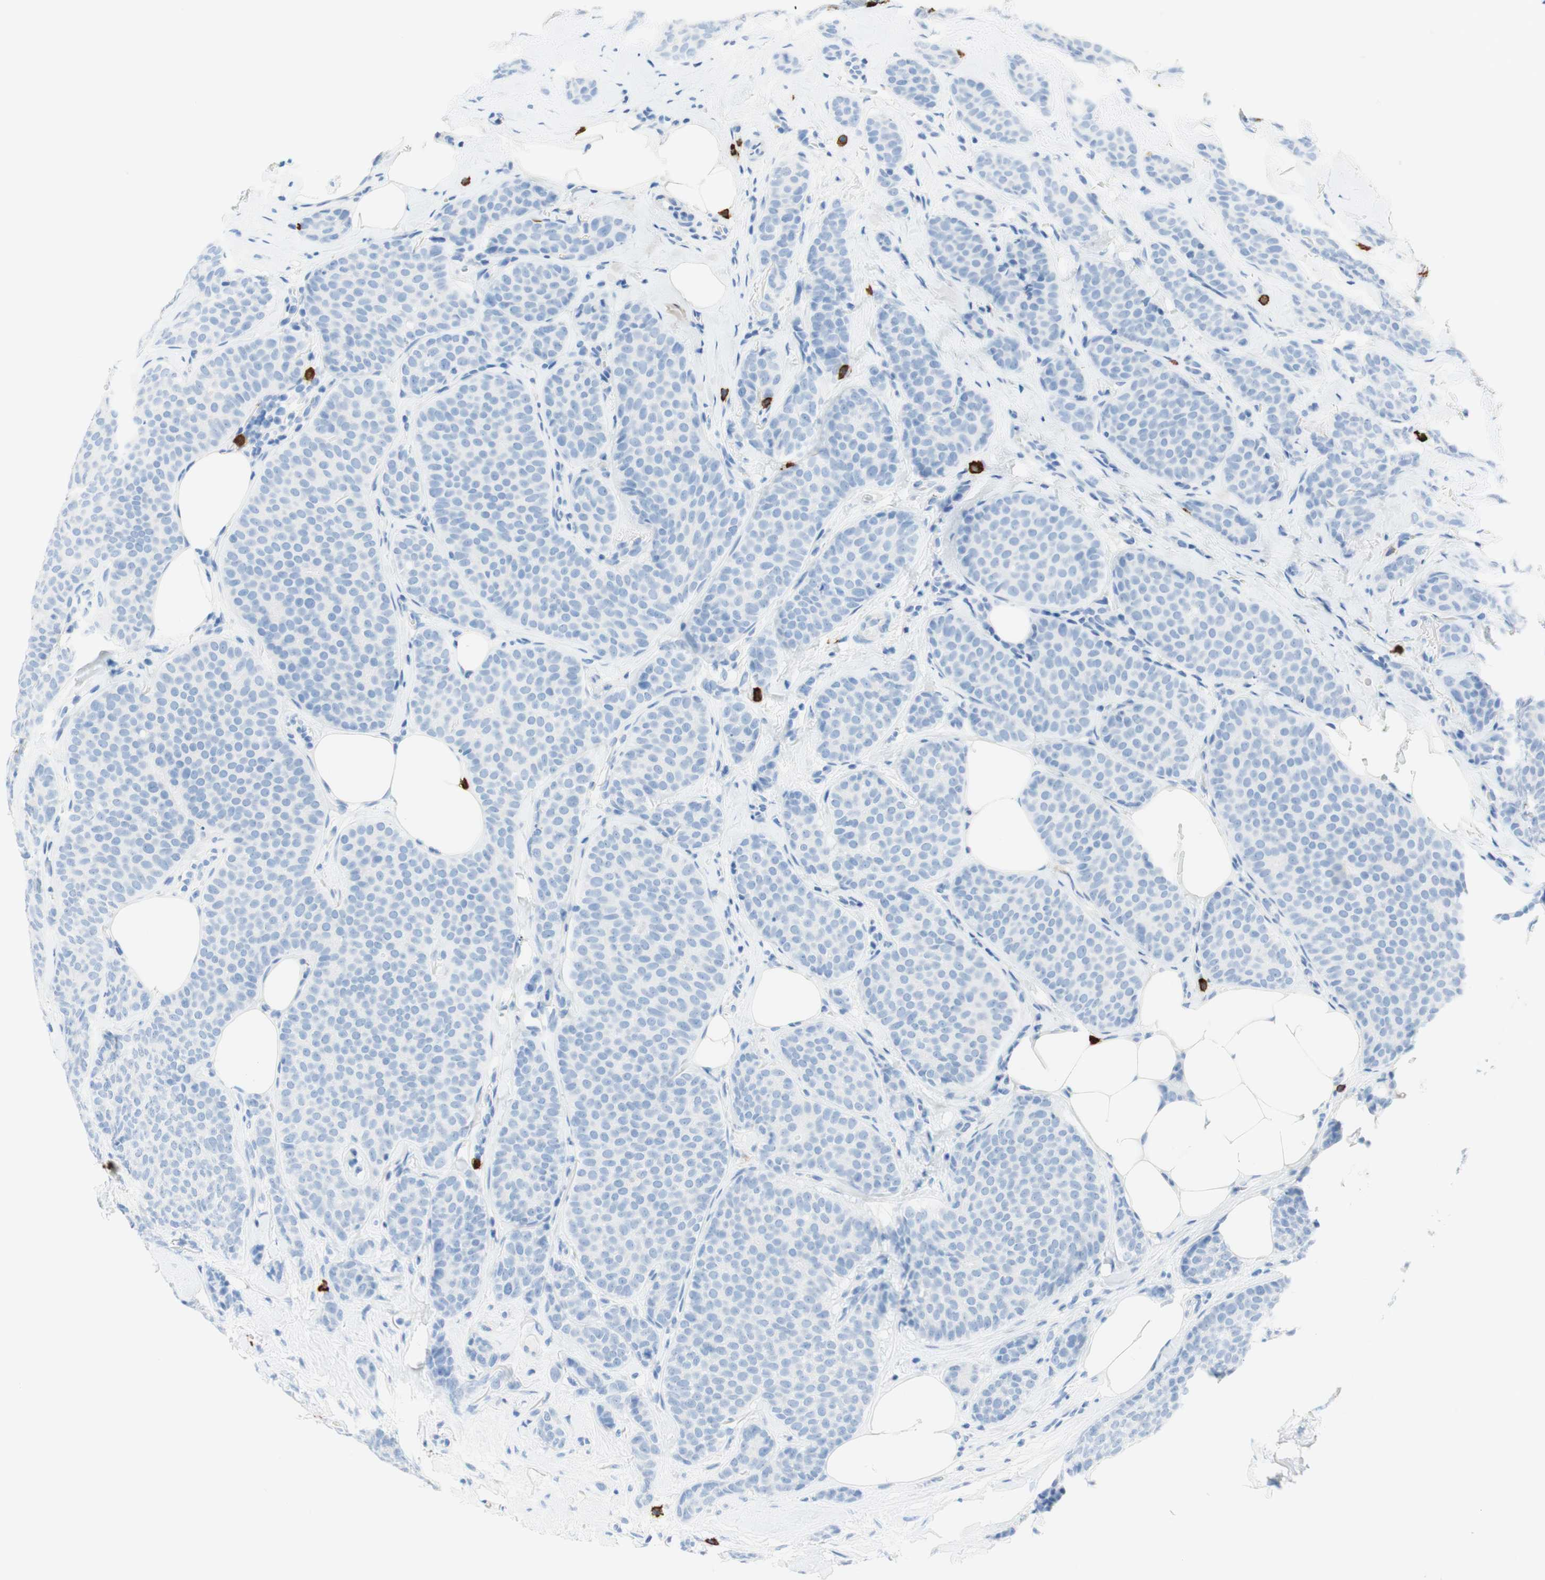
{"staining": {"intensity": "negative", "quantity": "none", "location": "none"}, "tissue": "breast cancer", "cell_type": "Tumor cells", "image_type": "cancer", "snomed": [{"axis": "morphology", "description": "Lobular carcinoma"}, {"axis": "topography", "description": "Skin"}, {"axis": "topography", "description": "Breast"}], "caption": "This is an IHC micrograph of human lobular carcinoma (breast). There is no expression in tumor cells.", "gene": "CEACAM1", "patient": {"sex": "female", "age": 46}}